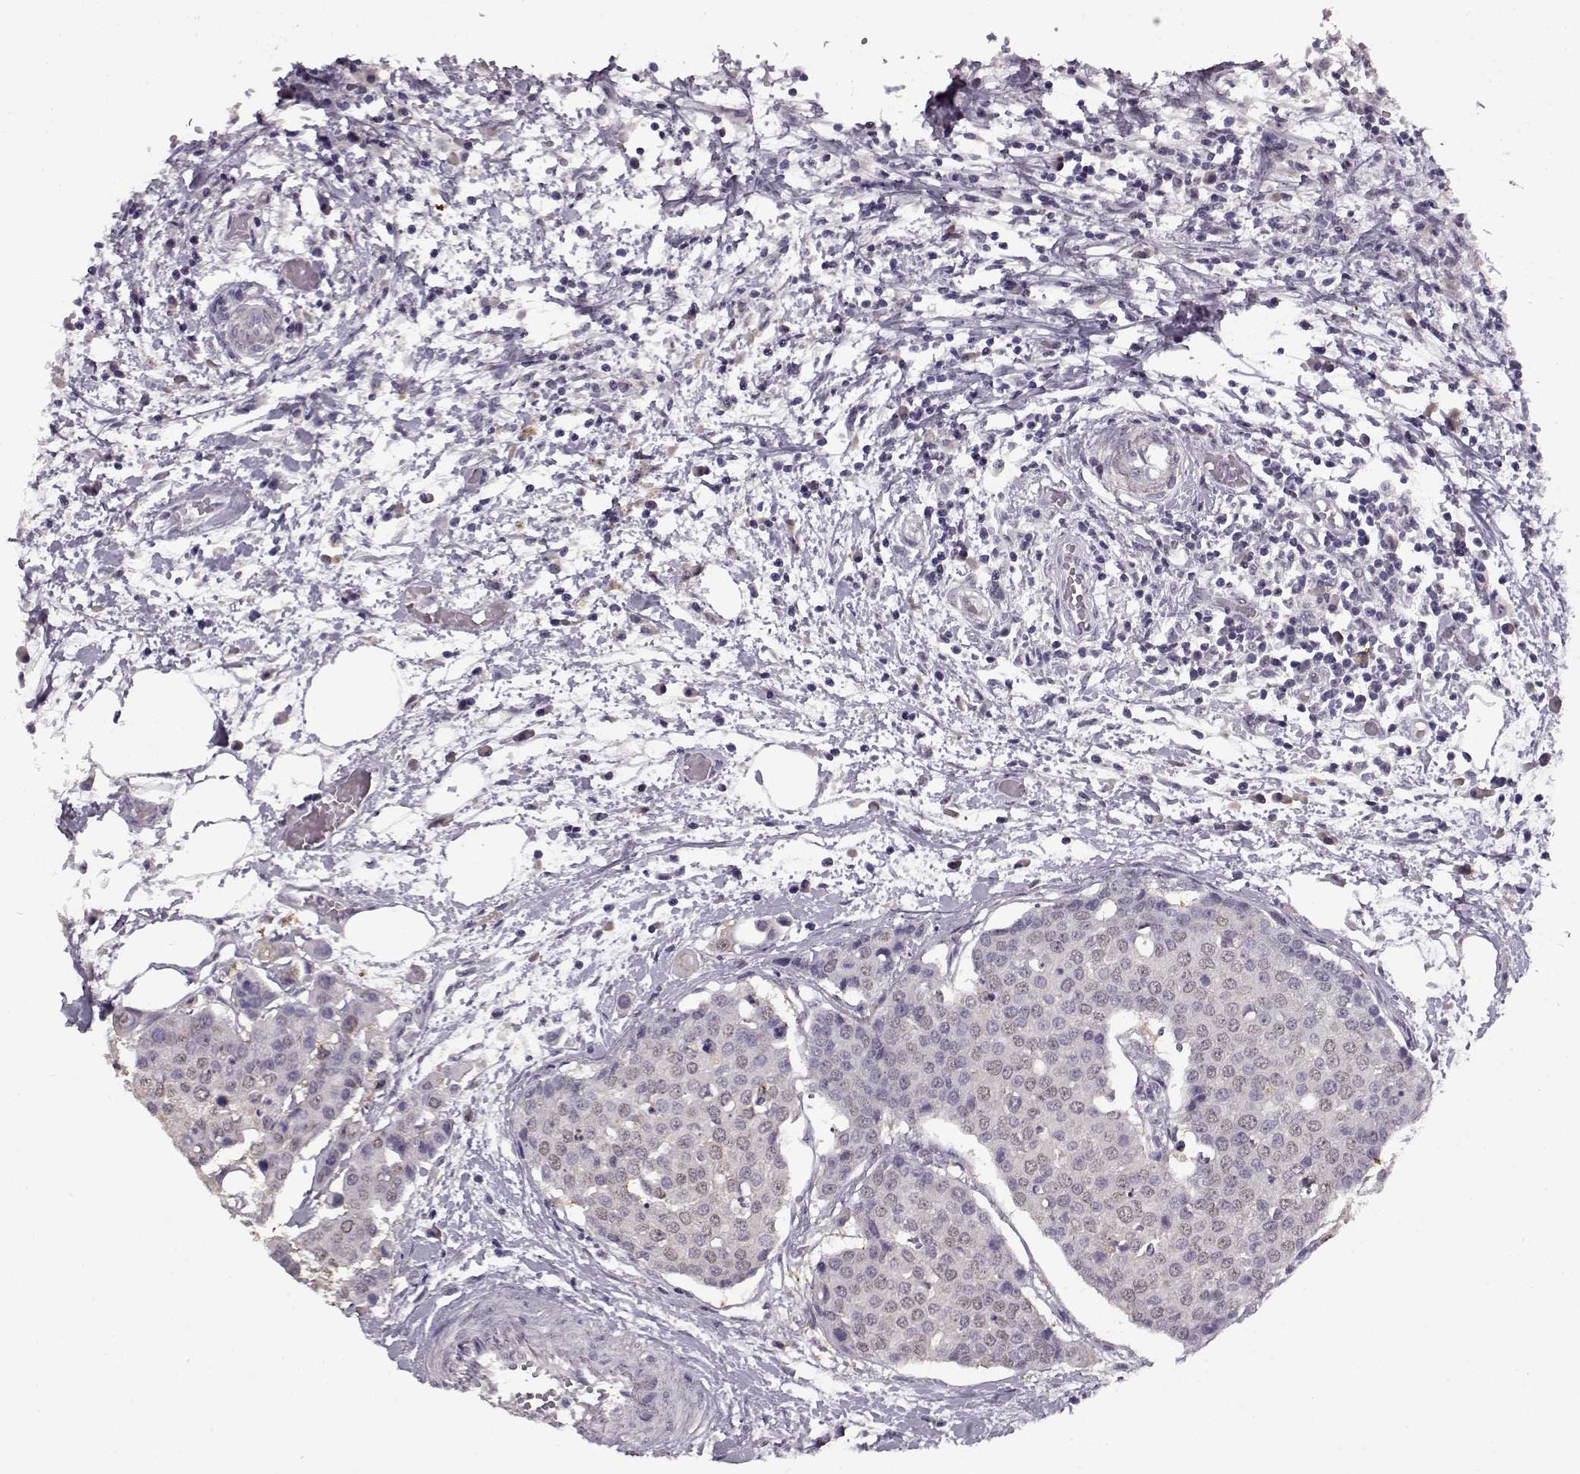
{"staining": {"intensity": "weak", "quantity": "<25%", "location": "nuclear"}, "tissue": "carcinoid", "cell_type": "Tumor cells", "image_type": "cancer", "snomed": [{"axis": "morphology", "description": "Carcinoid, malignant, NOS"}, {"axis": "topography", "description": "Colon"}], "caption": "The IHC image has no significant staining in tumor cells of carcinoid tissue. (DAB (3,3'-diaminobenzidine) immunohistochemistry (IHC) visualized using brightfield microscopy, high magnification).", "gene": "RP1L1", "patient": {"sex": "male", "age": 81}}